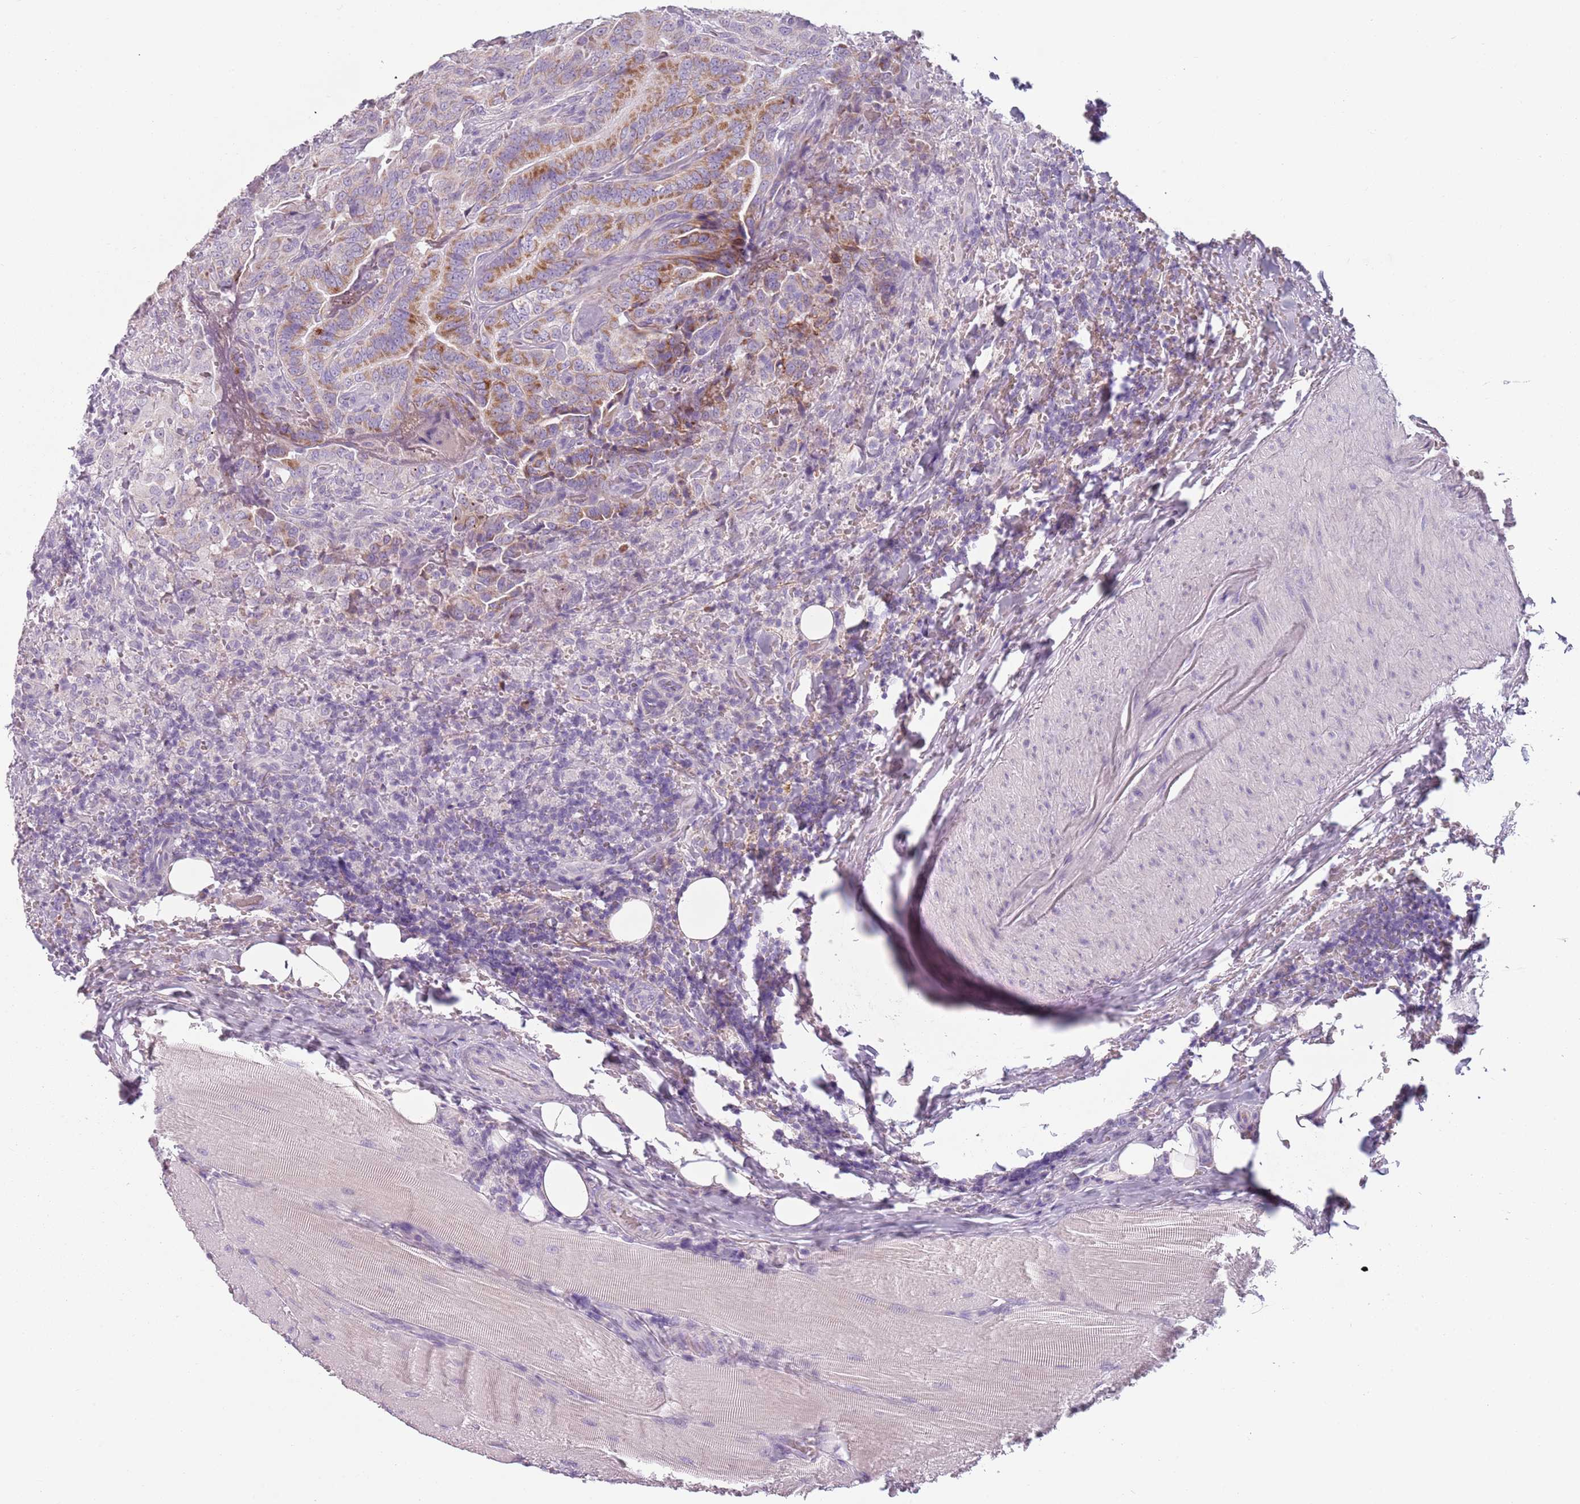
{"staining": {"intensity": "moderate", "quantity": ">75%", "location": "cytoplasmic/membranous"}, "tissue": "thyroid cancer", "cell_type": "Tumor cells", "image_type": "cancer", "snomed": [{"axis": "morphology", "description": "Papillary adenocarcinoma, NOS"}, {"axis": "topography", "description": "Thyroid gland"}], "caption": "IHC (DAB (3,3'-diaminobenzidine)) staining of human papillary adenocarcinoma (thyroid) shows moderate cytoplasmic/membranous protein expression in approximately >75% of tumor cells.", "gene": "MEGF8", "patient": {"sex": "male", "age": 61}}